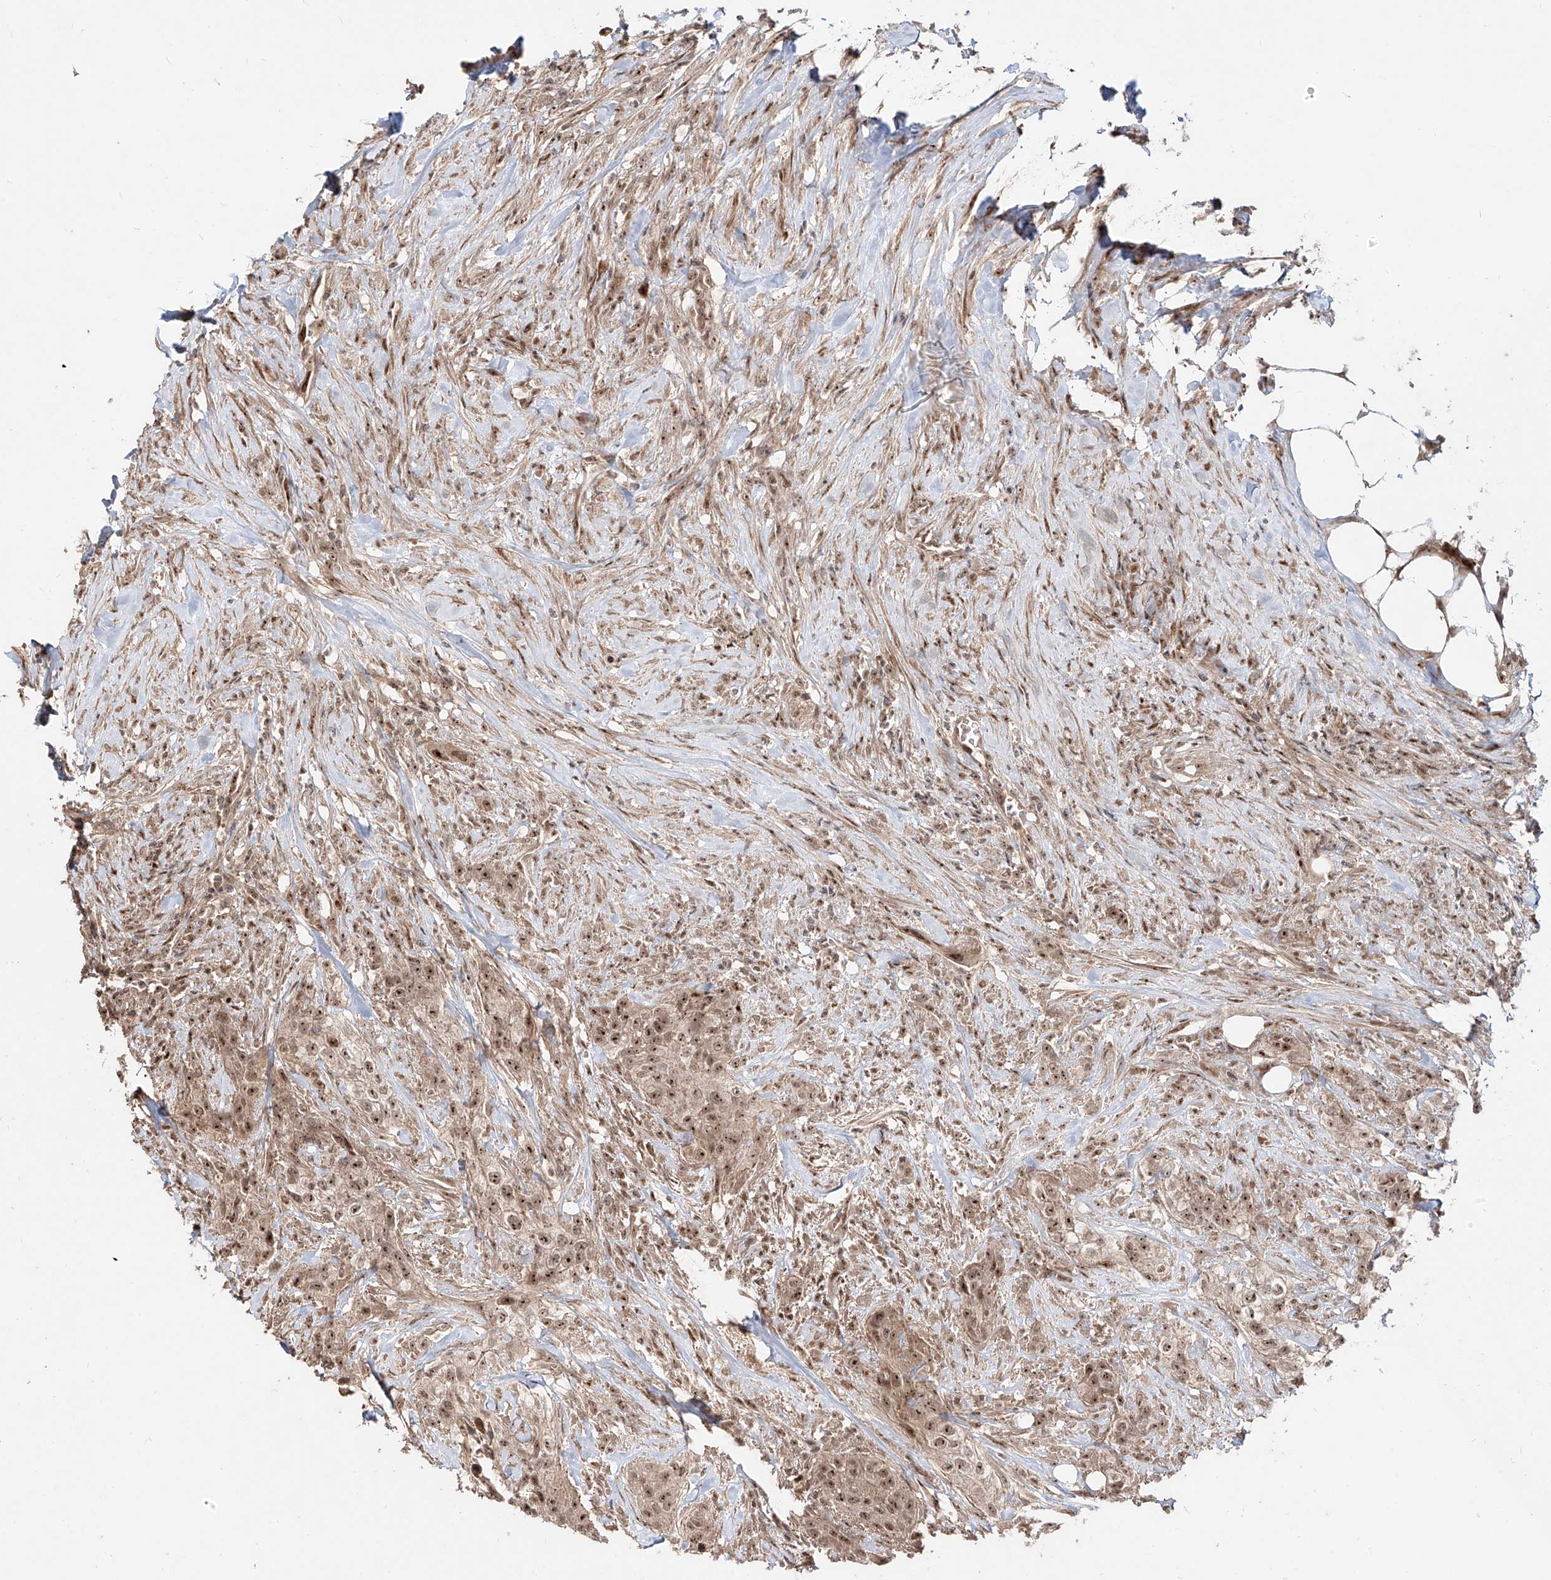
{"staining": {"intensity": "moderate", "quantity": ">75%", "location": "nuclear"}, "tissue": "urothelial cancer", "cell_type": "Tumor cells", "image_type": "cancer", "snomed": [{"axis": "morphology", "description": "Urothelial carcinoma, High grade"}, {"axis": "topography", "description": "Urinary bladder"}], "caption": "DAB (3,3'-diaminobenzidine) immunohistochemical staining of urothelial carcinoma (high-grade) demonstrates moderate nuclear protein staining in about >75% of tumor cells. The protein is shown in brown color, while the nuclei are stained blue.", "gene": "ZNF710", "patient": {"sex": "male", "age": 35}}